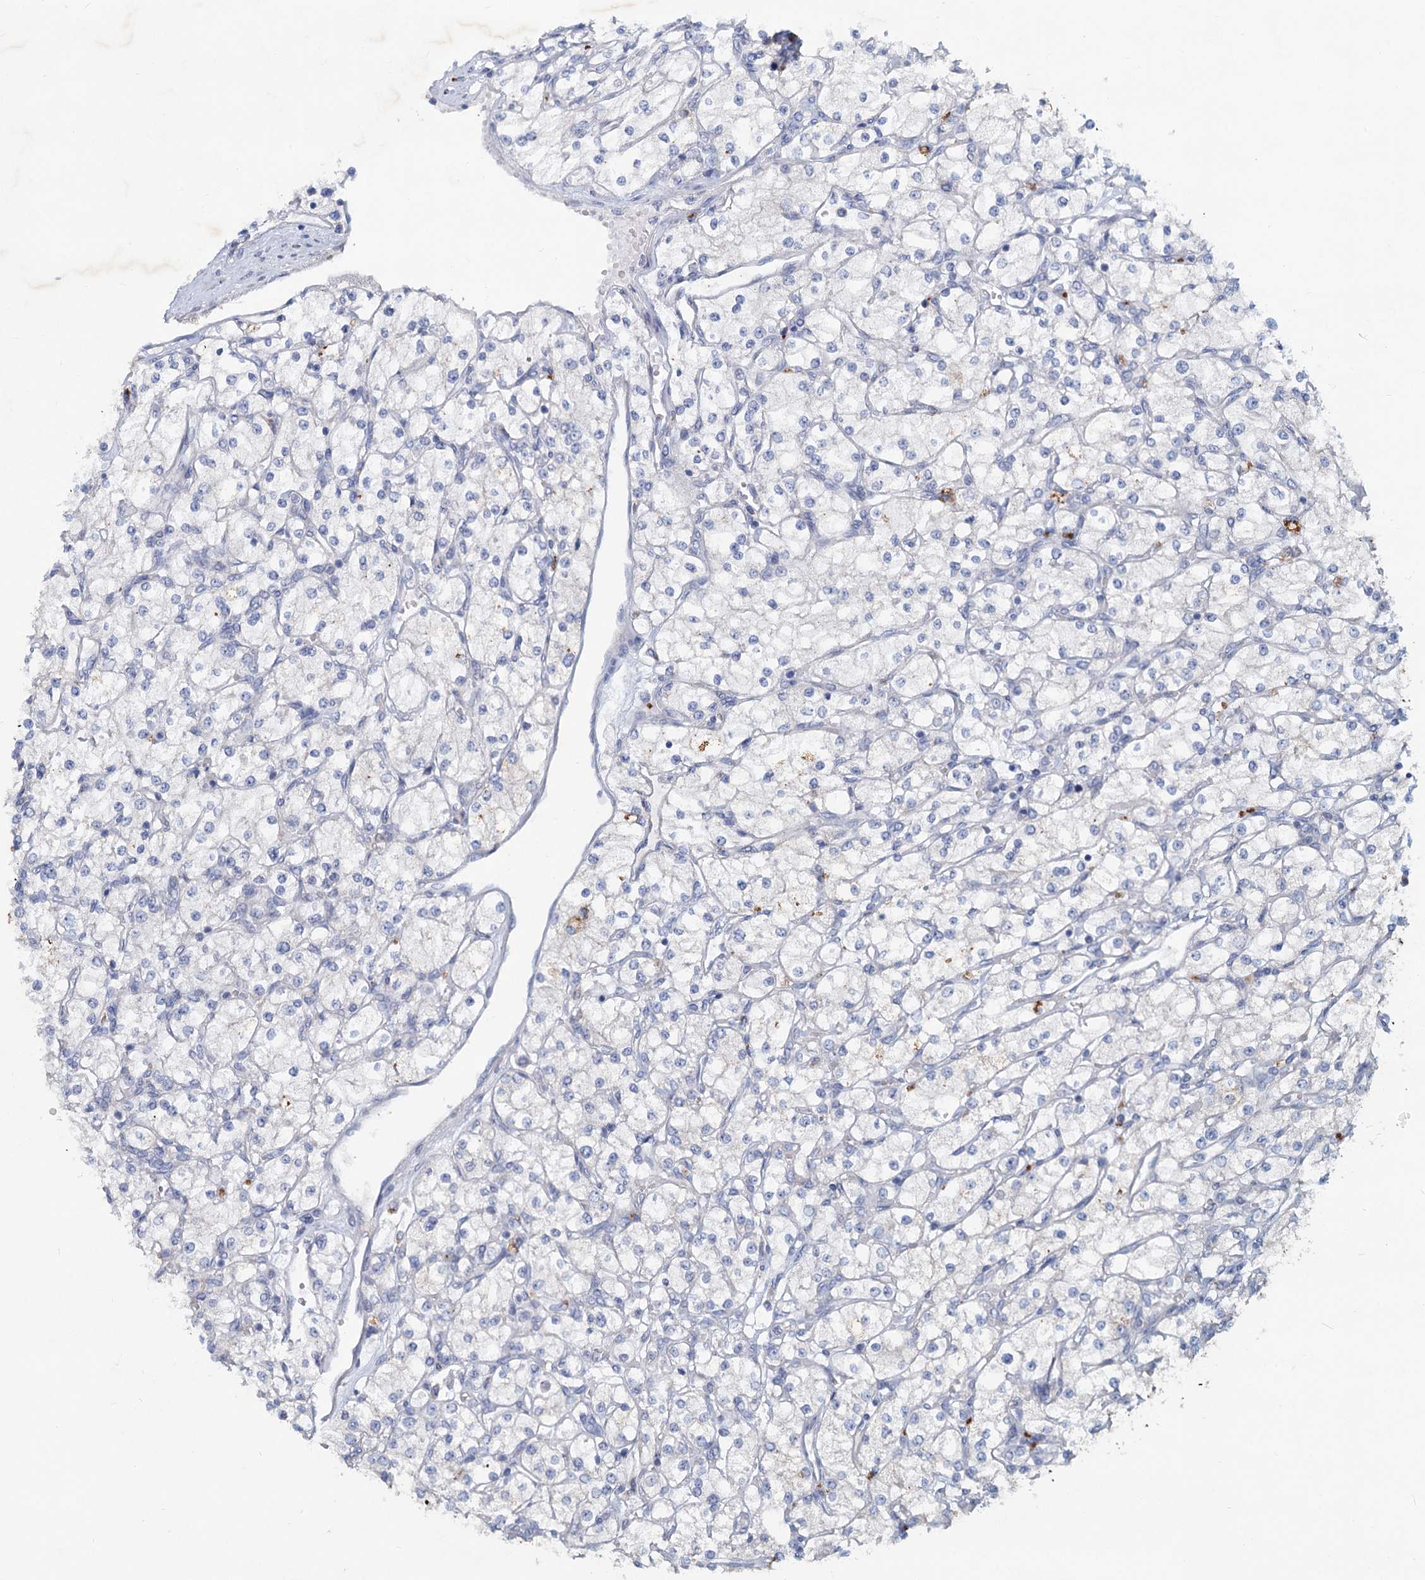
{"staining": {"intensity": "negative", "quantity": "none", "location": "none"}, "tissue": "renal cancer", "cell_type": "Tumor cells", "image_type": "cancer", "snomed": [{"axis": "morphology", "description": "Adenocarcinoma, NOS"}, {"axis": "topography", "description": "Kidney"}], "caption": "A histopathology image of renal cancer stained for a protein demonstrates no brown staining in tumor cells. (Brightfield microscopy of DAB (3,3'-diaminobenzidine) immunohistochemistry at high magnification).", "gene": "TMX2", "patient": {"sex": "male", "age": 80}}